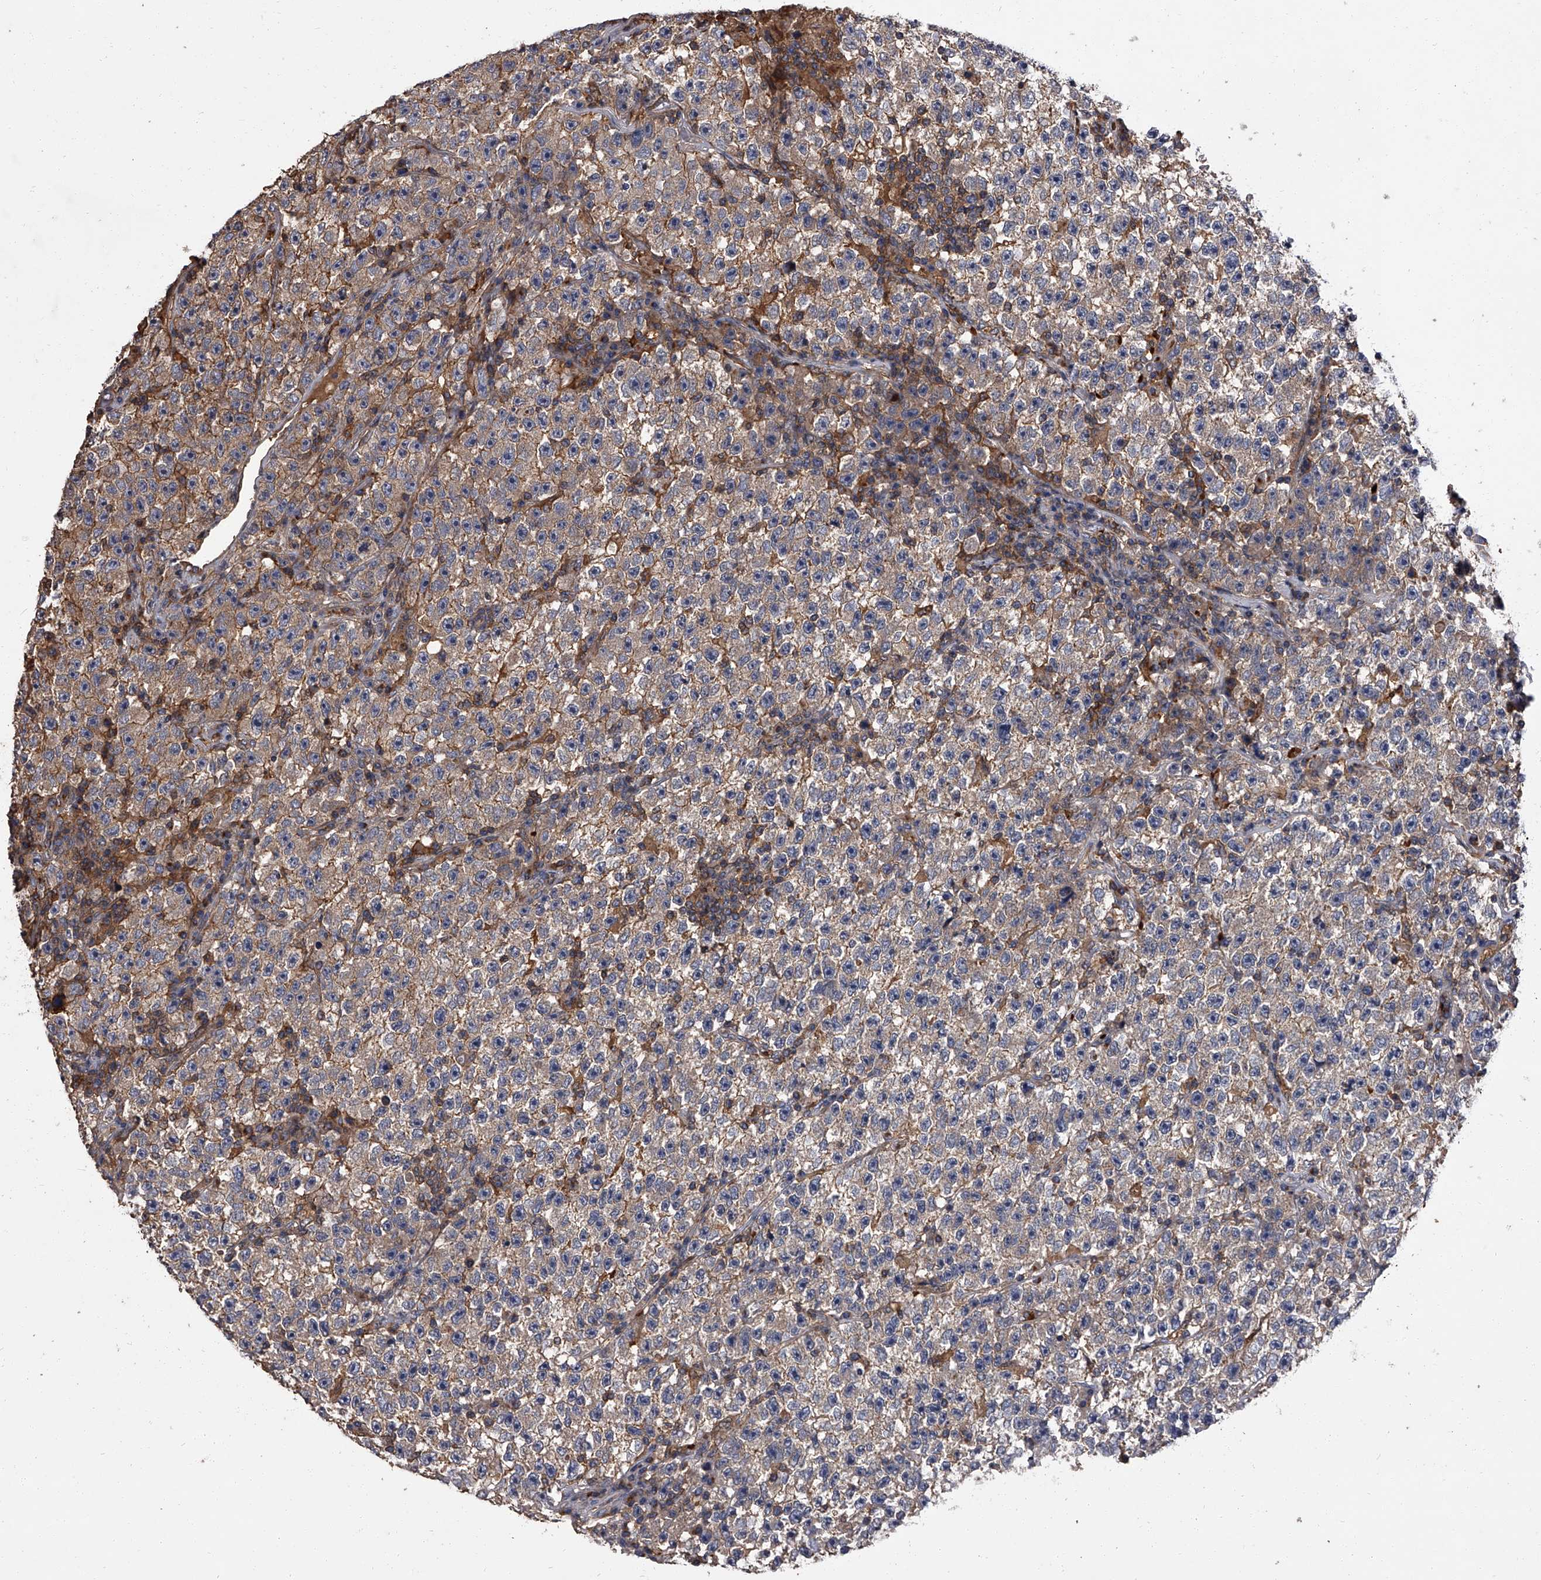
{"staining": {"intensity": "weak", "quantity": ">75%", "location": "cytoplasmic/membranous"}, "tissue": "testis cancer", "cell_type": "Tumor cells", "image_type": "cancer", "snomed": [{"axis": "morphology", "description": "Seminoma, NOS"}, {"axis": "topography", "description": "Testis"}], "caption": "Protein analysis of testis cancer (seminoma) tissue reveals weak cytoplasmic/membranous staining in approximately >75% of tumor cells.", "gene": "STK36", "patient": {"sex": "male", "age": 22}}